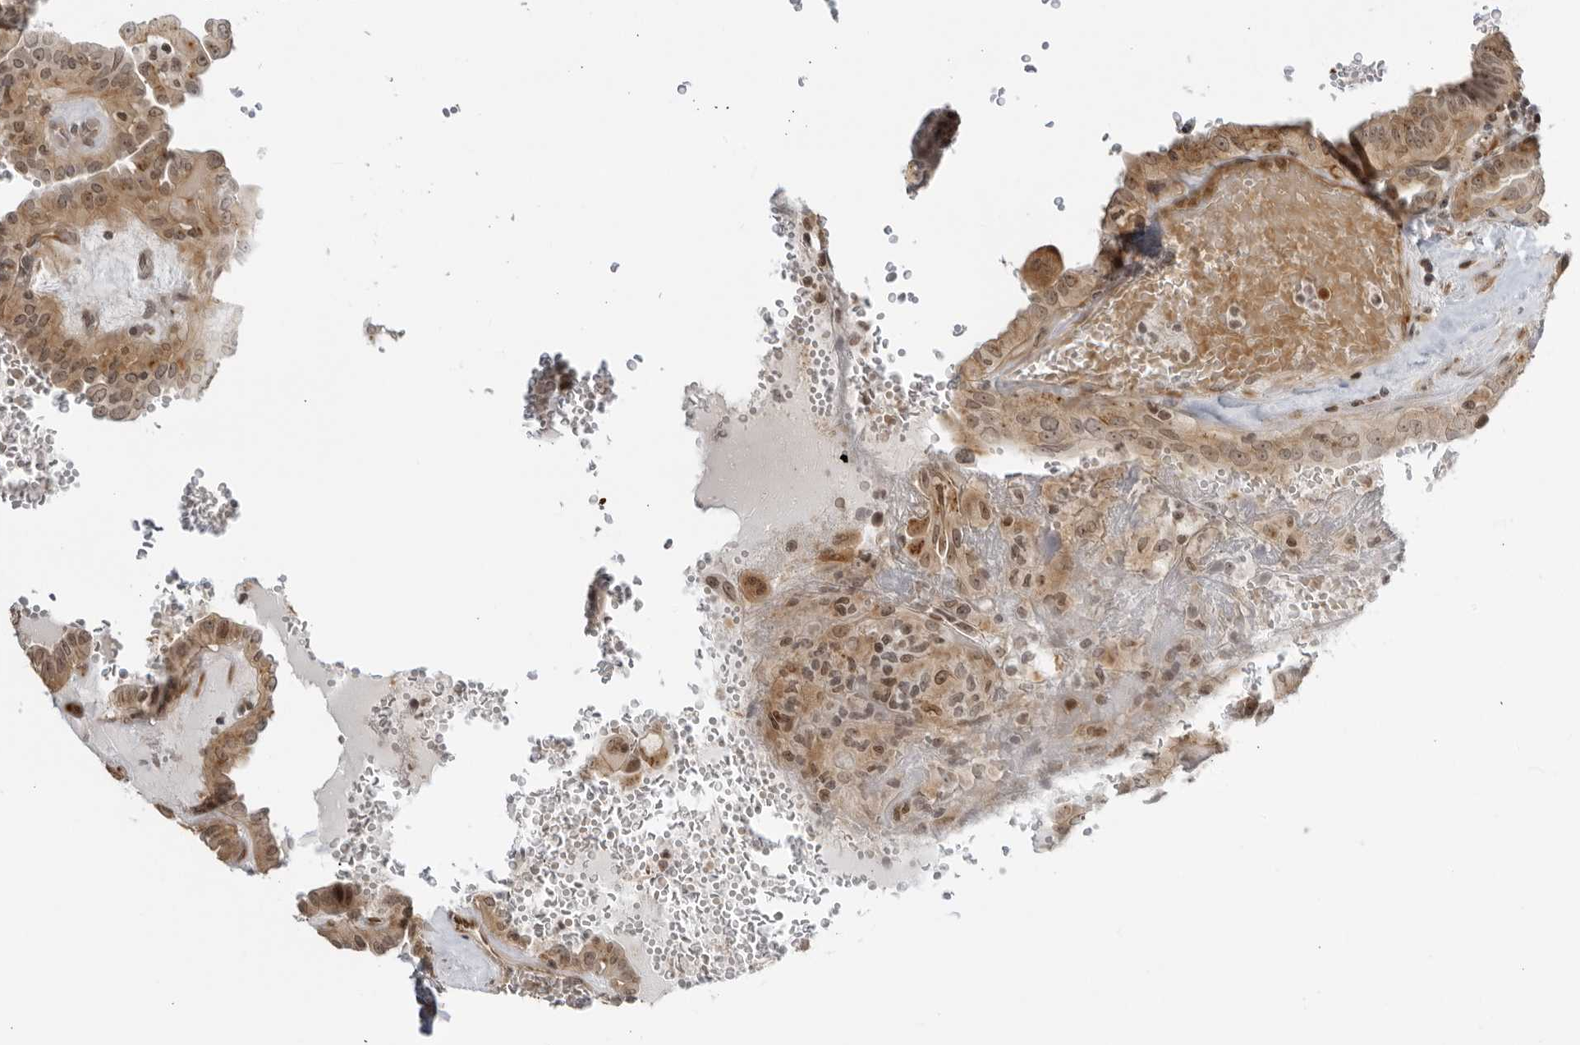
{"staining": {"intensity": "moderate", "quantity": "<25%", "location": "cytoplasmic/membranous,nuclear"}, "tissue": "thyroid cancer", "cell_type": "Tumor cells", "image_type": "cancer", "snomed": [{"axis": "morphology", "description": "Papillary adenocarcinoma, NOS"}, {"axis": "topography", "description": "Thyroid gland"}], "caption": "DAB immunohistochemical staining of human thyroid papillary adenocarcinoma shows moderate cytoplasmic/membranous and nuclear protein positivity in approximately <25% of tumor cells.", "gene": "TCF21", "patient": {"sex": "male", "age": 77}}